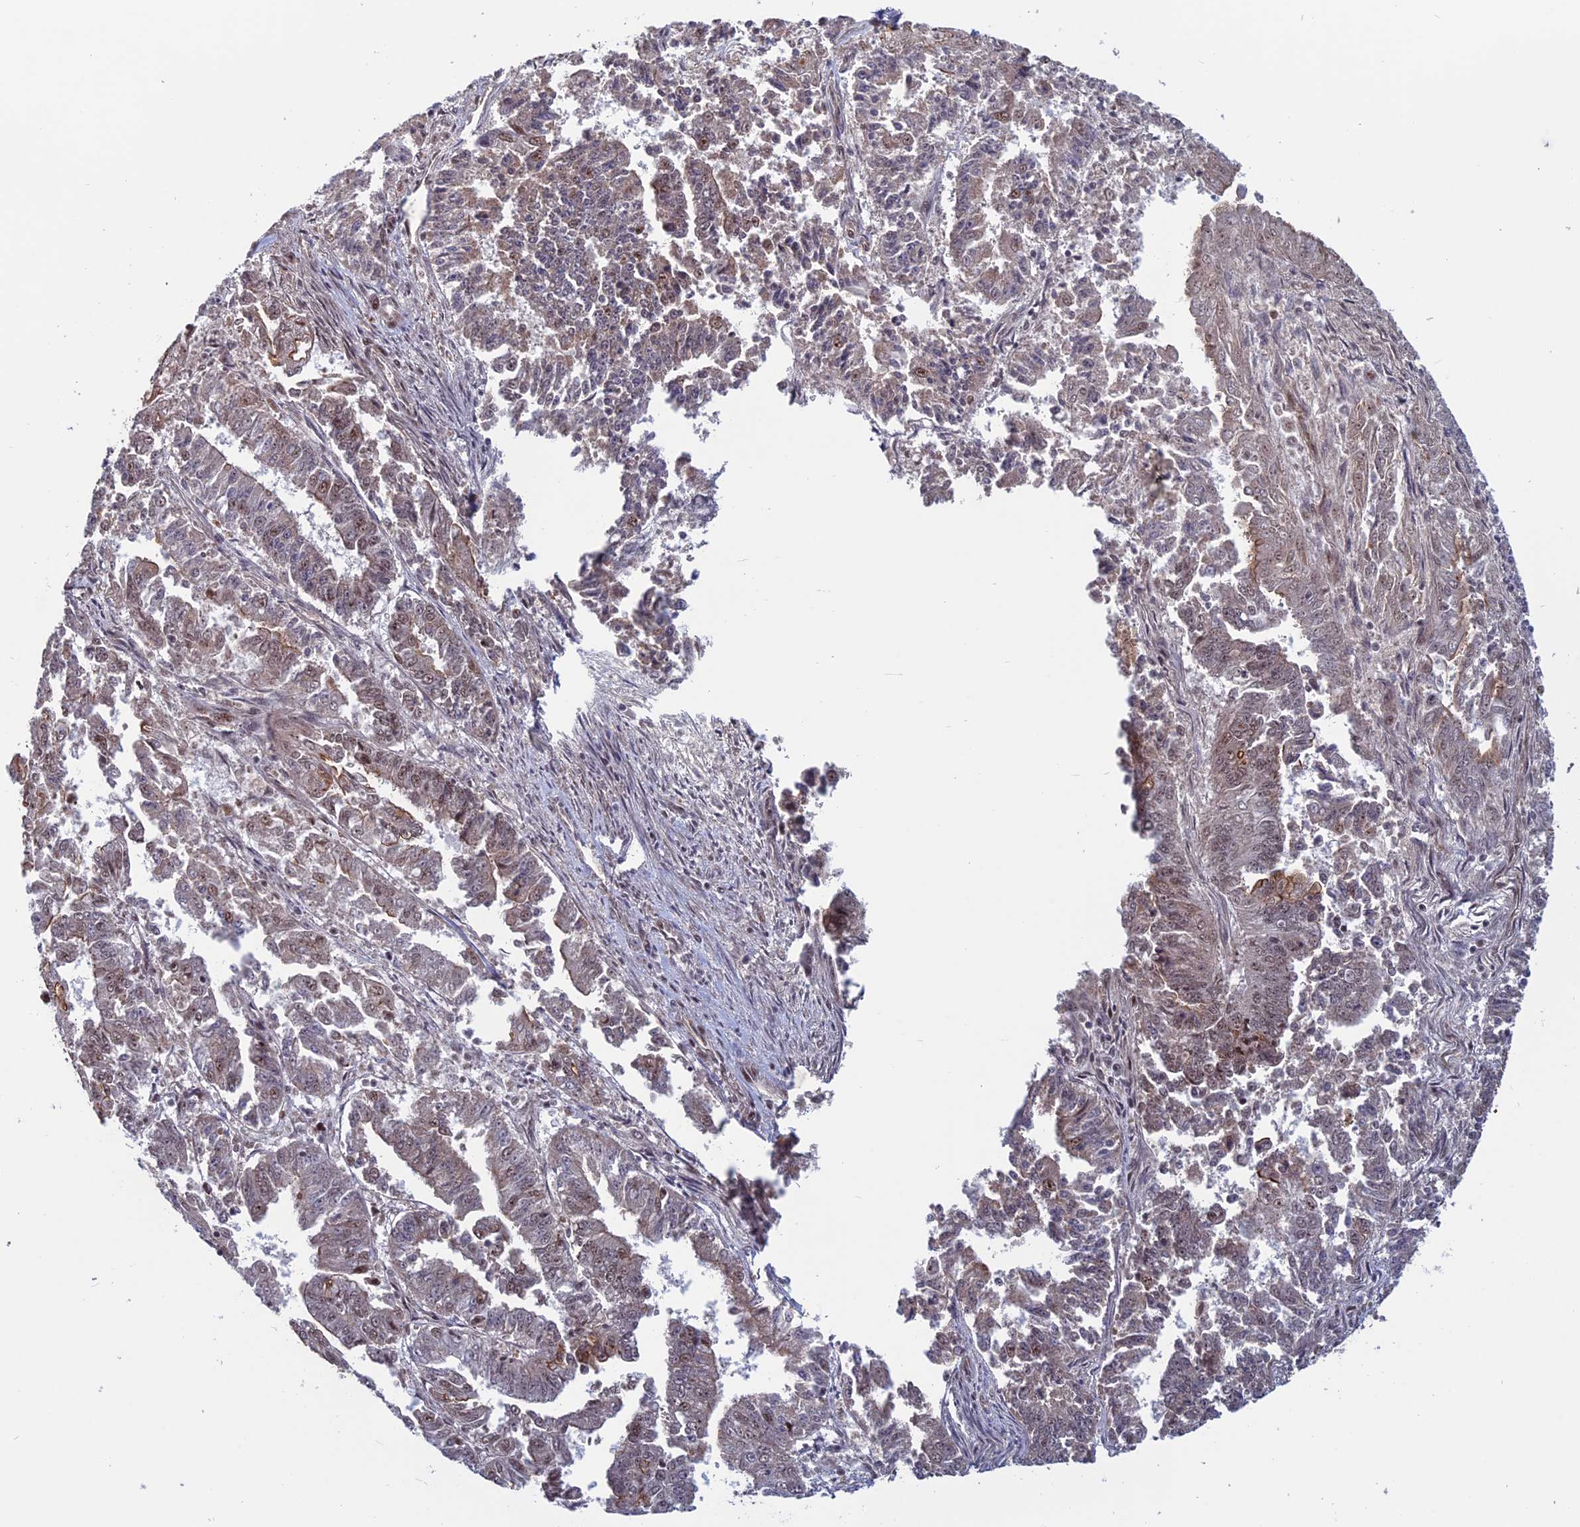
{"staining": {"intensity": "weak", "quantity": "<25%", "location": "nuclear"}, "tissue": "endometrial cancer", "cell_type": "Tumor cells", "image_type": "cancer", "snomed": [{"axis": "morphology", "description": "Adenocarcinoma, NOS"}, {"axis": "topography", "description": "Endometrium"}], "caption": "An immunohistochemistry image of endometrial cancer is shown. There is no staining in tumor cells of endometrial cancer.", "gene": "CACTIN", "patient": {"sex": "female", "age": 73}}